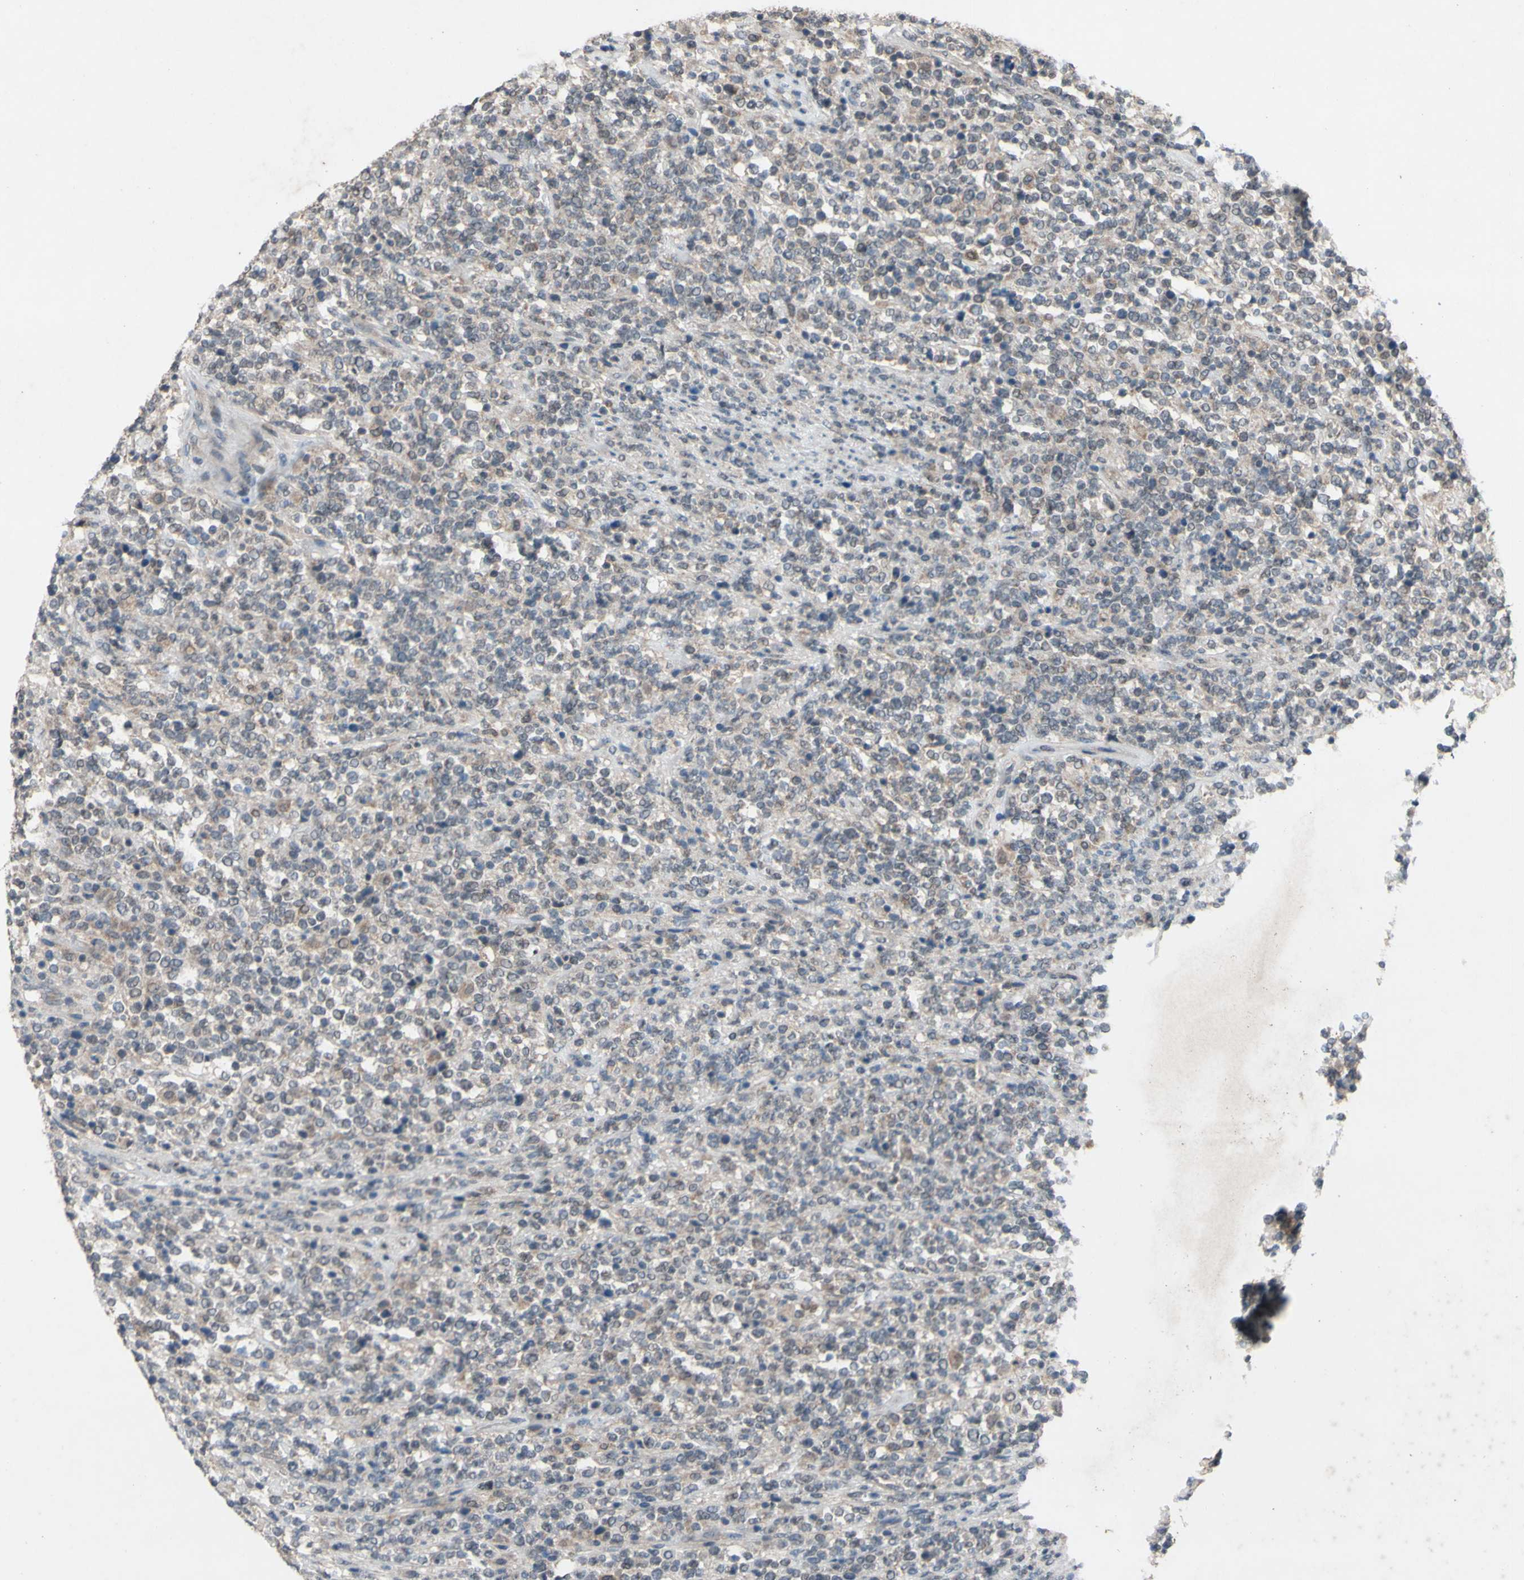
{"staining": {"intensity": "weak", "quantity": "25%-75%", "location": "cytoplasmic/membranous"}, "tissue": "lymphoma", "cell_type": "Tumor cells", "image_type": "cancer", "snomed": [{"axis": "morphology", "description": "Malignant lymphoma, non-Hodgkin's type, High grade"}, {"axis": "topography", "description": "Soft tissue"}], "caption": "IHC photomicrograph of human lymphoma stained for a protein (brown), which demonstrates low levels of weak cytoplasmic/membranous positivity in about 25%-75% of tumor cells.", "gene": "CDCP1", "patient": {"sex": "male", "age": 18}}